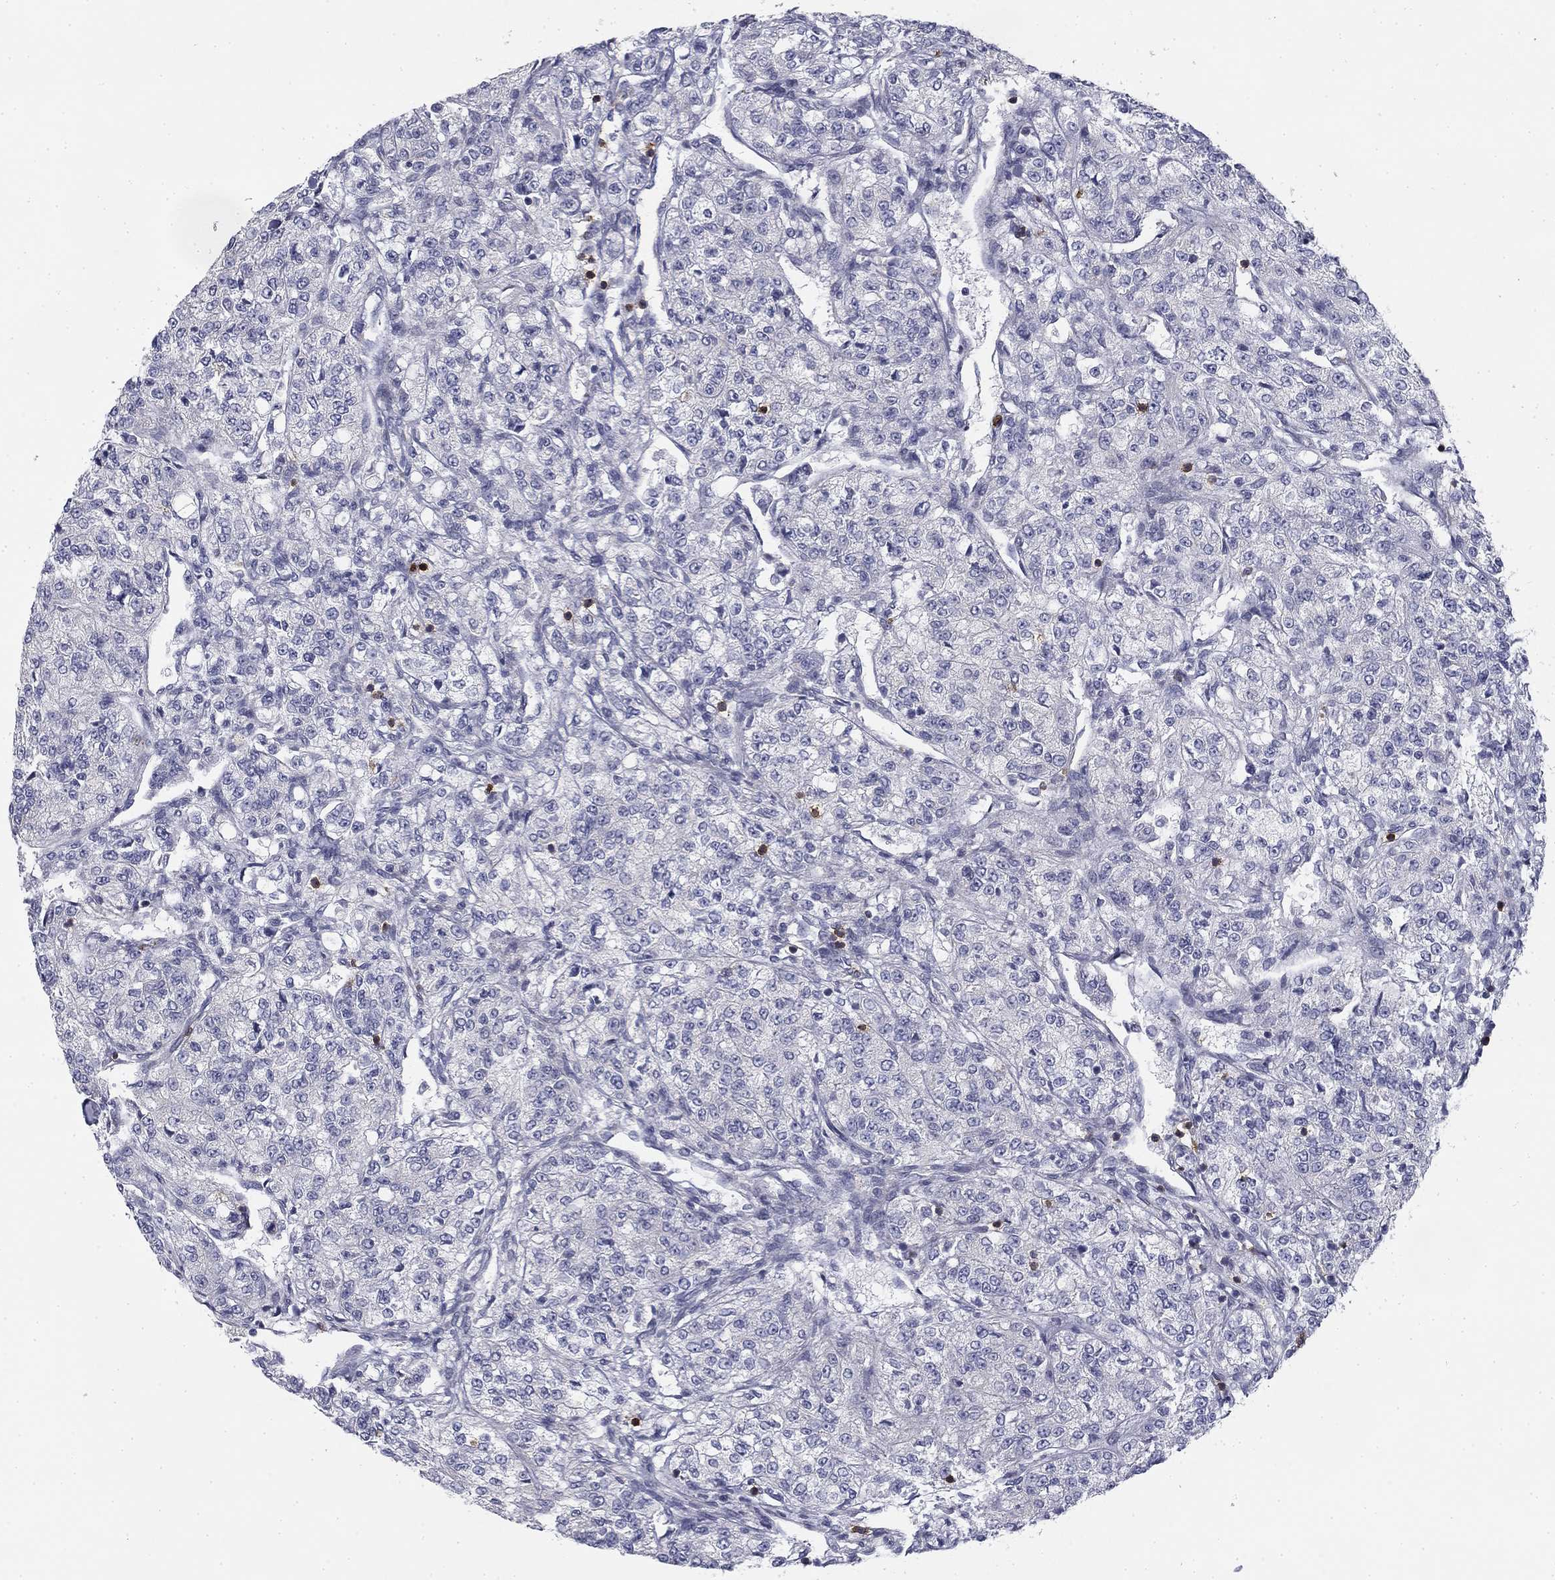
{"staining": {"intensity": "negative", "quantity": "none", "location": "none"}, "tissue": "renal cancer", "cell_type": "Tumor cells", "image_type": "cancer", "snomed": [{"axis": "morphology", "description": "Adenocarcinoma, NOS"}, {"axis": "topography", "description": "Kidney"}], "caption": "Immunohistochemistry (IHC) histopathology image of renal cancer stained for a protein (brown), which demonstrates no positivity in tumor cells.", "gene": "TRAT1", "patient": {"sex": "female", "age": 63}}